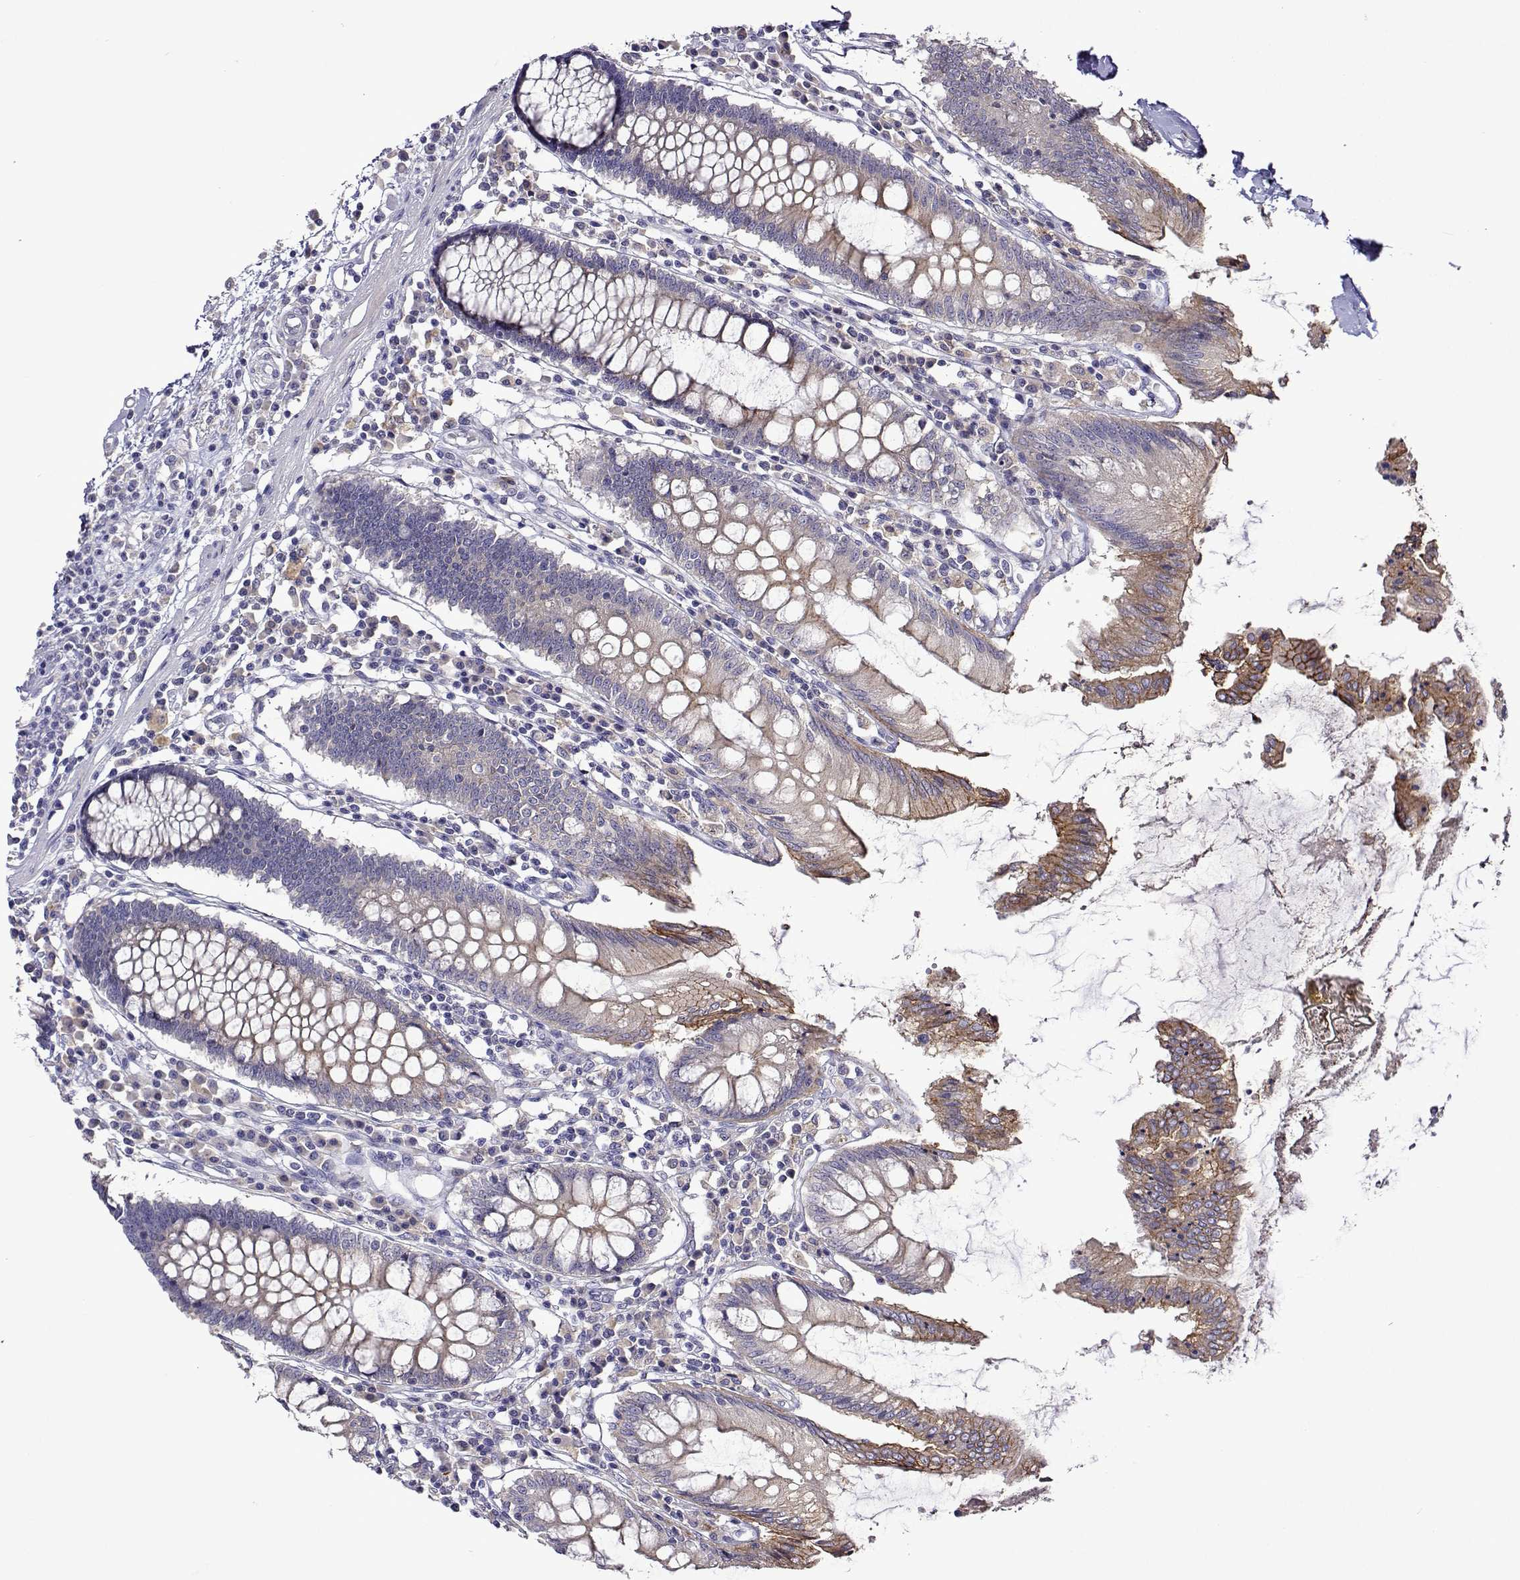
{"staining": {"intensity": "negative", "quantity": "none", "location": "none"}, "tissue": "colon", "cell_type": "Endothelial cells", "image_type": "normal", "snomed": [{"axis": "morphology", "description": "Normal tissue, NOS"}, {"axis": "morphology", "description": "Adenocarcinoma, NOS"}, {"axis": "topography", "description": "Colon"}], "caption": "The micrograph reveals no staining of endothelial cells in unremarkable colon.", "gene": "SULT2A1", "patient": {"sex": "male", "age": 83}}